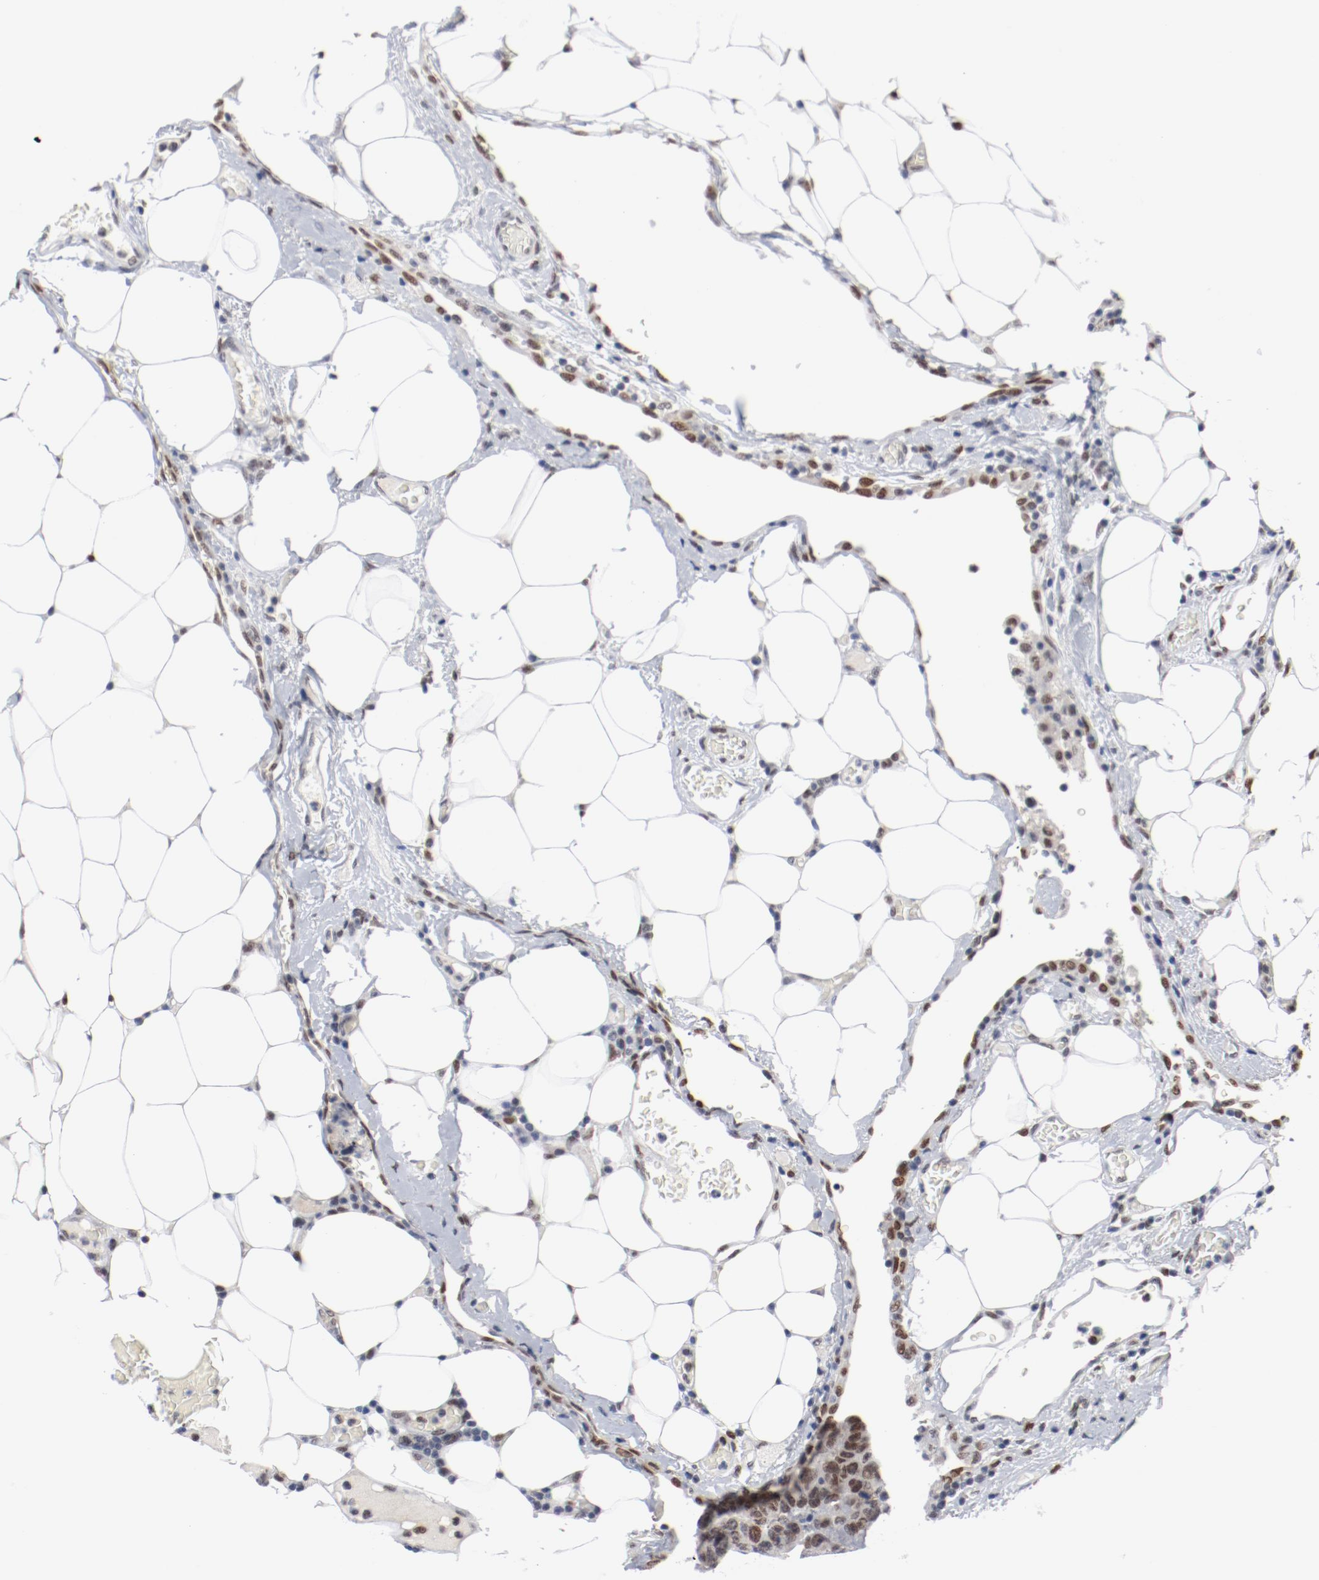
{"staining": {"intensity": "moderate", "quantity": ">75%", "location": "nuclear"}, "tissue": "colorectal cancer", "cell_type": "Tumor cells", "image_type": "cancer", "snomed": [{"axis": "morphology", "description": "Adenocarcinoma, NOS"}, {"axis": "topography", "description": "Colon"}], "caption": "Tumor cells exhibit medium levels of moderate nuclear expression in about >75% of cells in colorectal cancer.", "gene": "ARNT", "patient": {"sex": "female", "age": 86}}